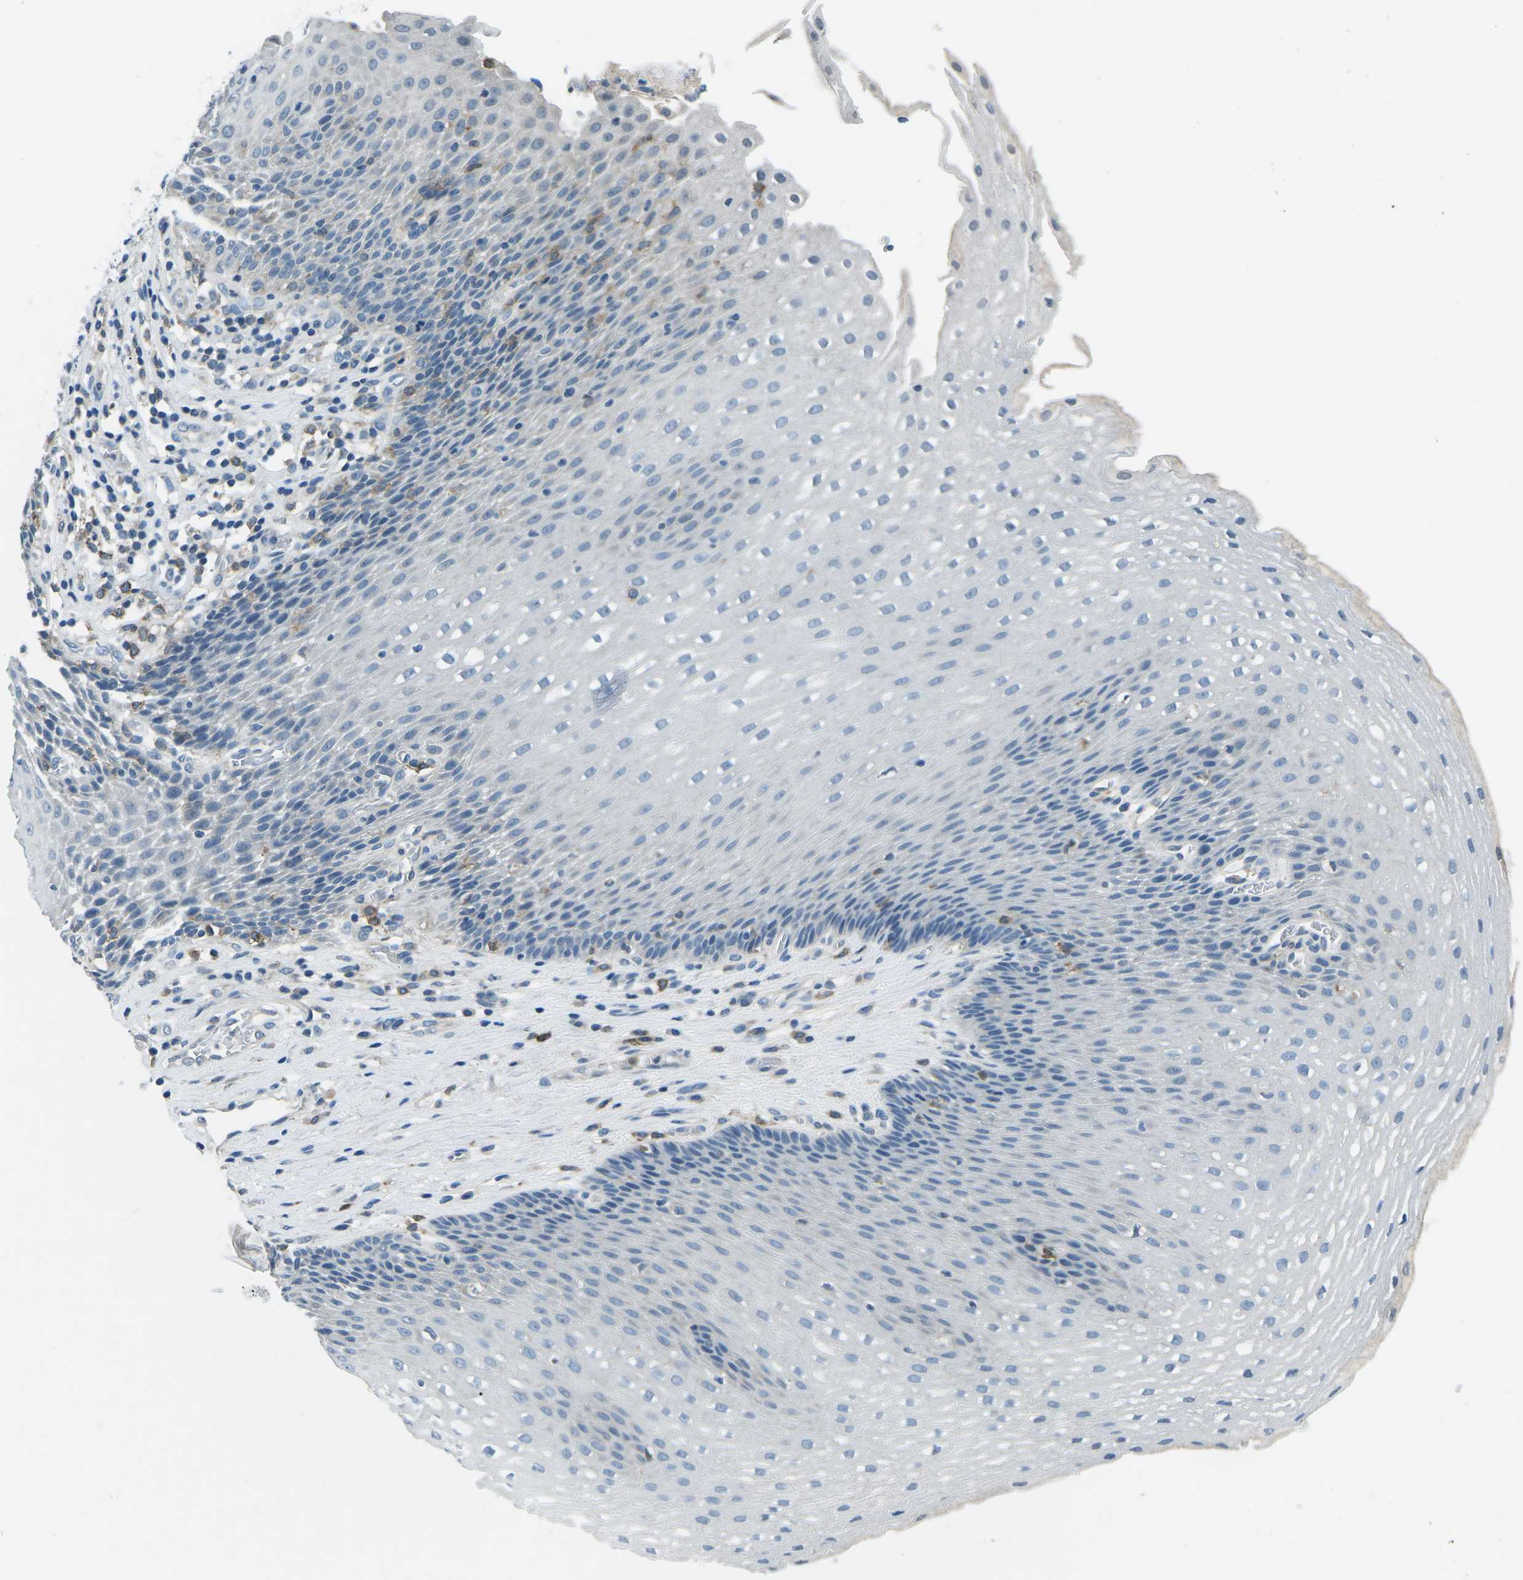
{"staining": {"intensity": "negative", "quantity": "none", "location": "none"}, "tissue": "esophagus", "cell_type": "Squamous epithelial cells", "image_type": "normal", "snomed": [{"axis": "morphology", "description": "Normal tissue, NOS"}, {"axis": "topography", "description": "Esophagus"}], "caption": "IHC histopathology image of unremarkable esophagus: human esophagus stained with DAB demonstrates no significant protein expression in squamous epithelial cells. The staining was performed using DAB to visualize the protein expression in brown, while the nuclei were stained in blue with hematoxylin (Magnification: 20x).", "gene": "CD1D", "patient": {"sex": "male", "age": 48}}